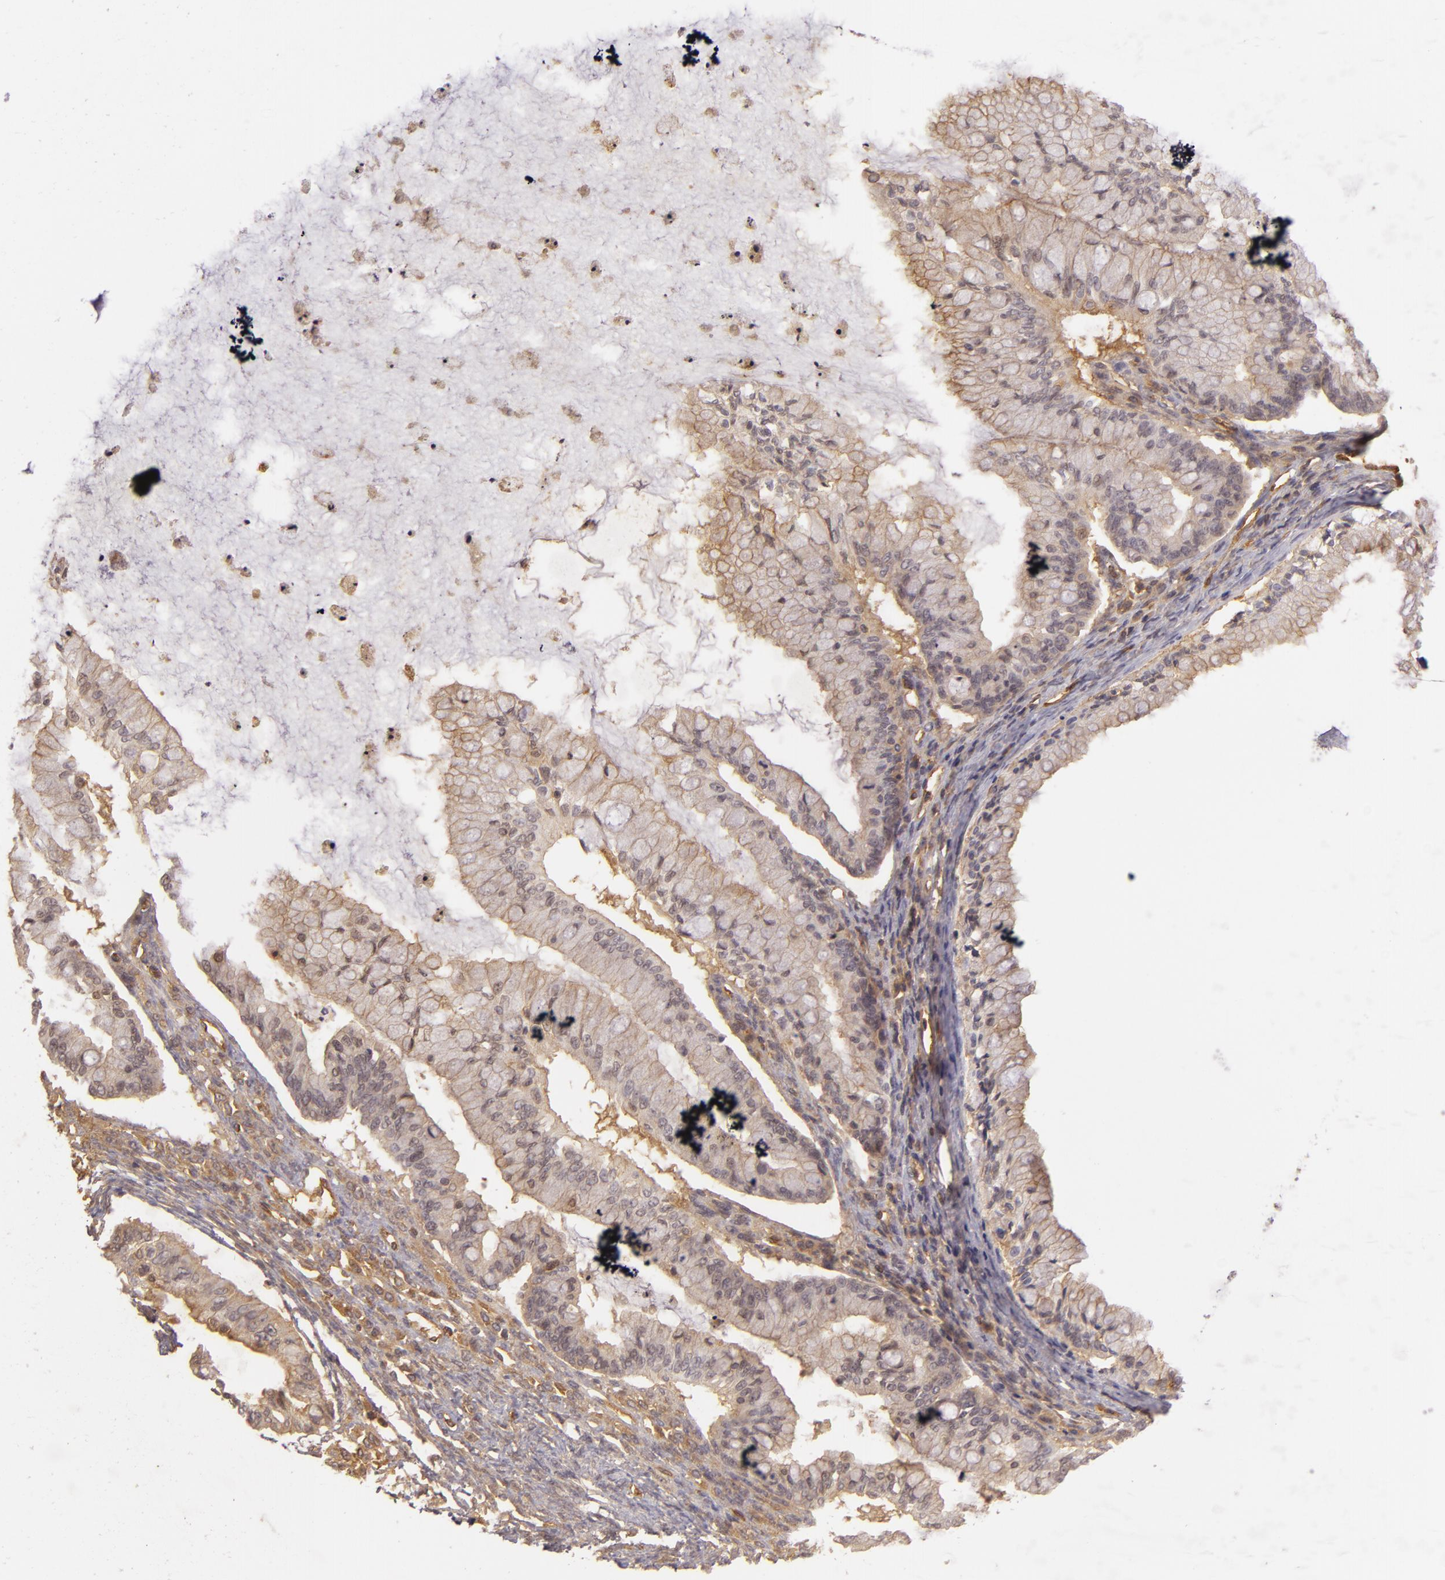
{"staining": {"intensity": "weak", "quantity": ">75%", "location": "cytoplasmic/membranous"}, "tissue": "ovarian cancer", "cell_type": "Tumor cells", "image_type": "cancer", "snomed": [{"axis": "morphology", "description": "Cystadenocarcinoma, mucinous, NOS"}, {"axis": "topography", "description": "Ovary"}], "caption": "DAB immunohistochemical staining of human ovarian cancer (mucinous cystadenocarcinoma) demonstrates weak cytoplasmic/membranous protein expression in about >75% of tumor cells.", "gene": "CD59", "patient": {"sex": "female", "age": 57}}